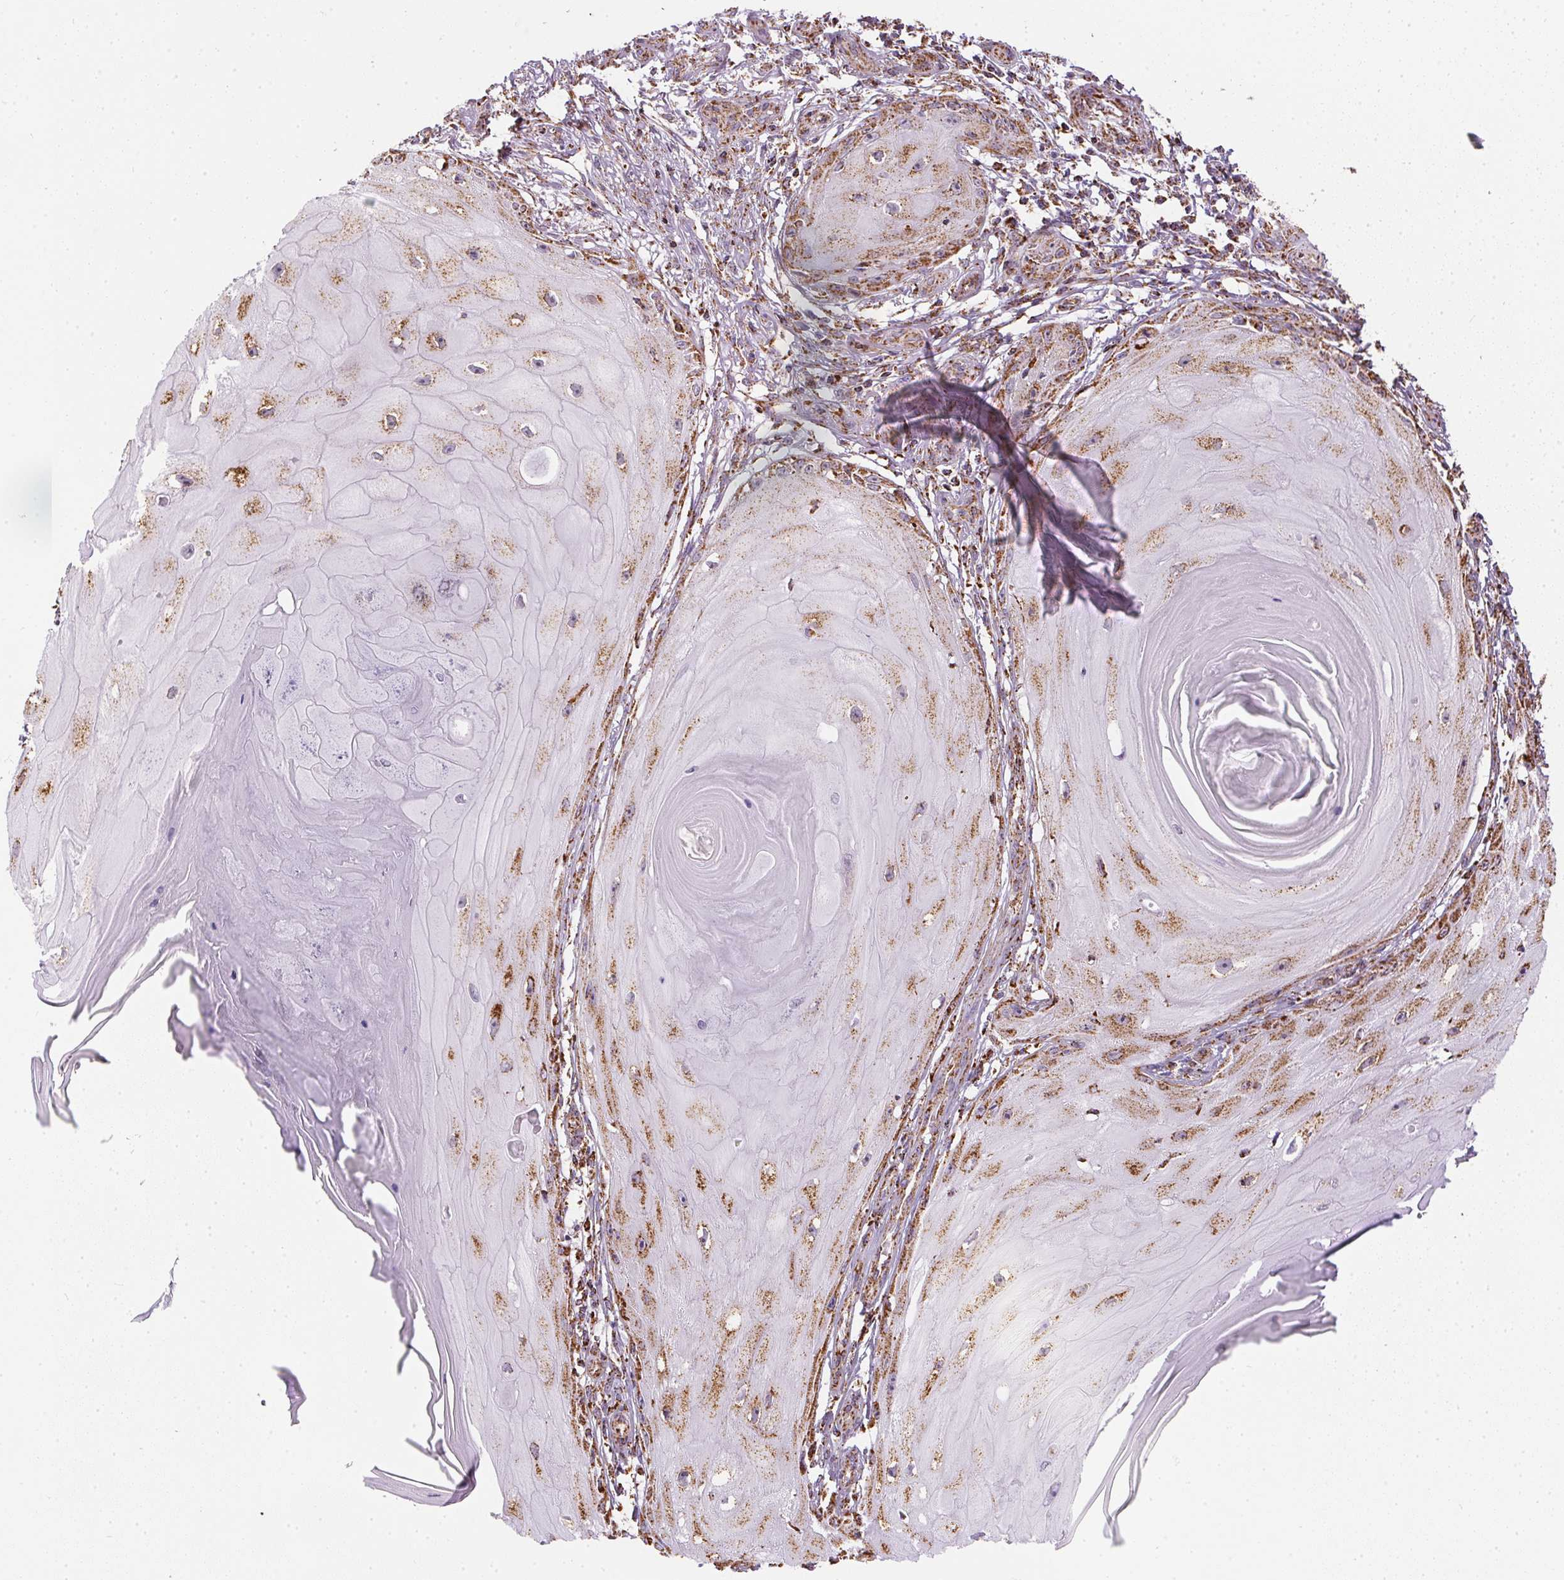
{"staining": {"intensity": "strong", "quantity": ">75%", "location": "cytoplasmic/membranous"}, "tissue": "skin cancer", "cell_type": "Tumor cells", "image_type": "cancer", "snomed": [{"axis": "morphology", "description": "Squamous cell carcinoma, NOS"}, {"axis": "topography", "description": "Skin"}], "caption": "Protein expression analysis of human skin cancer (squamous cell carcinoma) reveals strong cytoplasmic/membranous positivity in about >75% of tumor cells.", "gene": "MAPK11", "patient": {"sex": "female", "age": 77}}